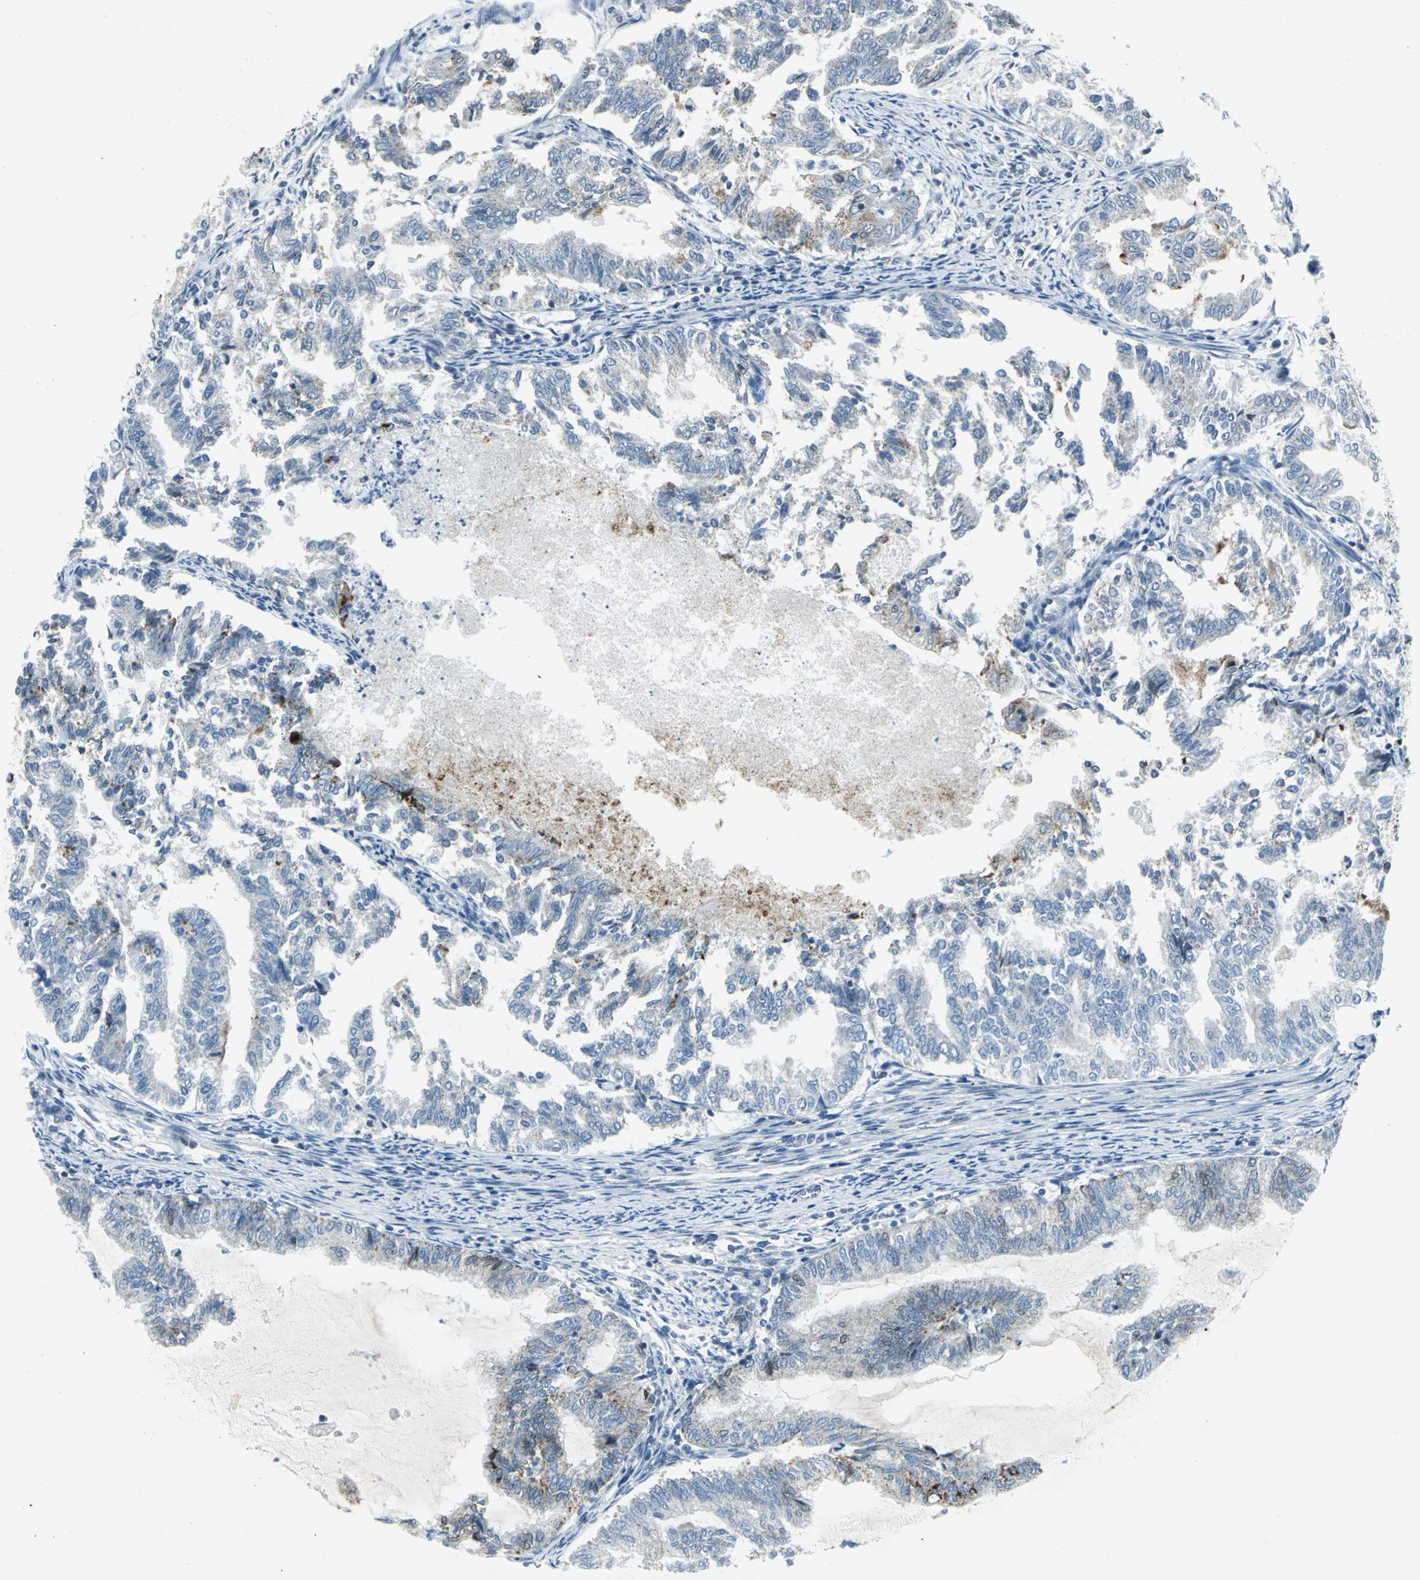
{"staining": {"intensity": "moderate", "quantity": "<25%", "location": "cytoplasmic/membranous"}, "tissue": "endometrial cancer", "cell_type": "Tumor cells", "image_type": "cancer", "snomed": [{"axis": "morphology", "description": "Adenocarcinoma, NOS"}, {"axis": "topography", "description": "Endometrium"}], "caption": "Tumor cells display low levels of moderate cytoplasmic/membranous staining in about <25% of cells in endometrial cancer. (IHC, brightfield microscopy, high magnification).", "gene": "SNUPN", "patient": {"sex": "female", "age": 79}}